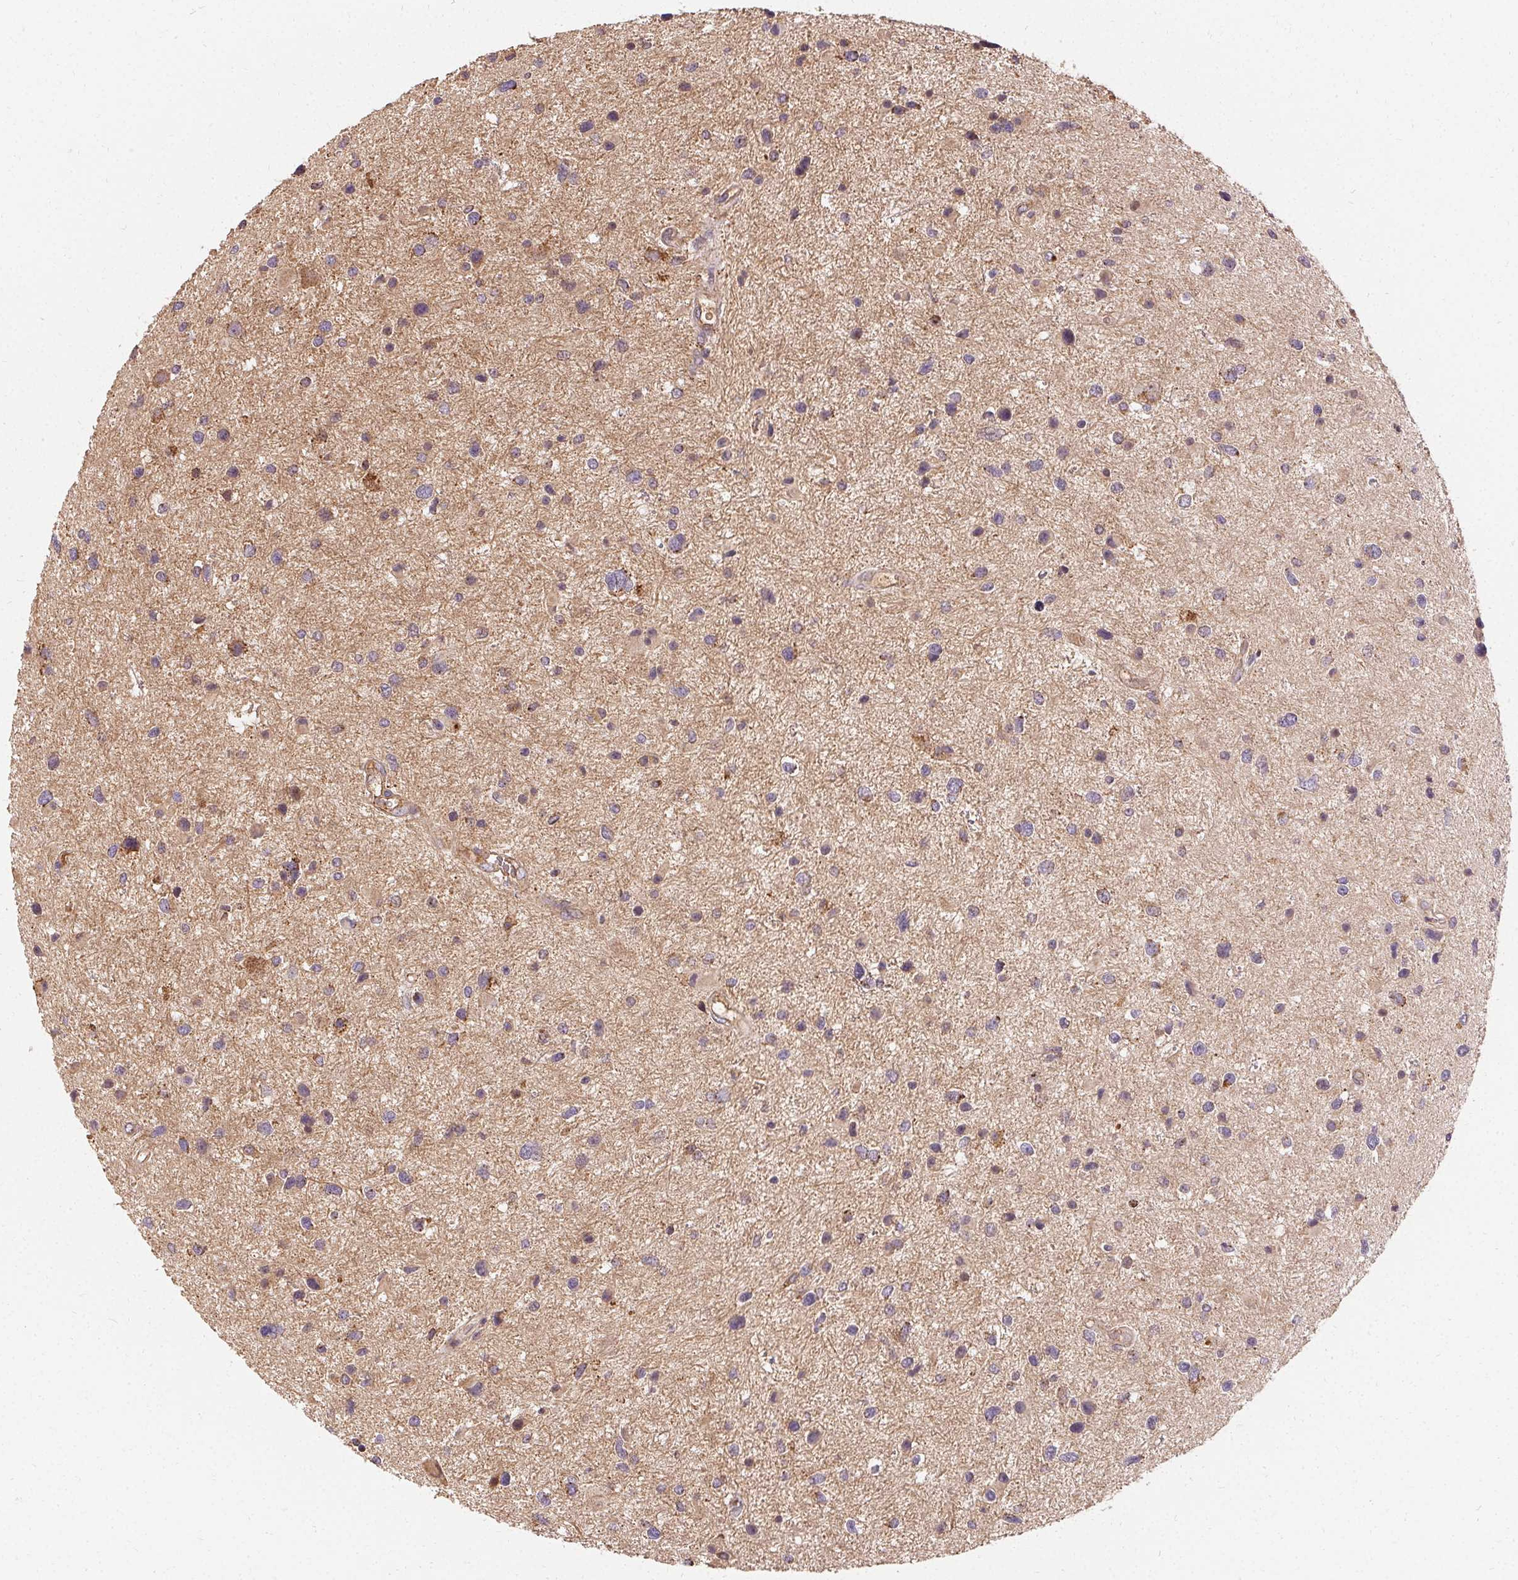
{"staining": {"intensity": "weak", "quantity": "<25%", "location": "cytoplasmic/membranous"}, "tissue": "glioma", "cell_type": "Tumor cells", "image_type": "cancer", "snomed": [{"axis": "morphology", "description": "Glioma, malignant, Low grade"}, {"axis": "topography", "description": "Brain"}], "caption": "An immunohistochemistry (IHC) photomicrograph of malignant low-grade glioma is shown. There is no staining in tumor cells of malignant low-grade glioma.", "gene": "APLP1", "patient": {"sex": "female", "age": 32}}